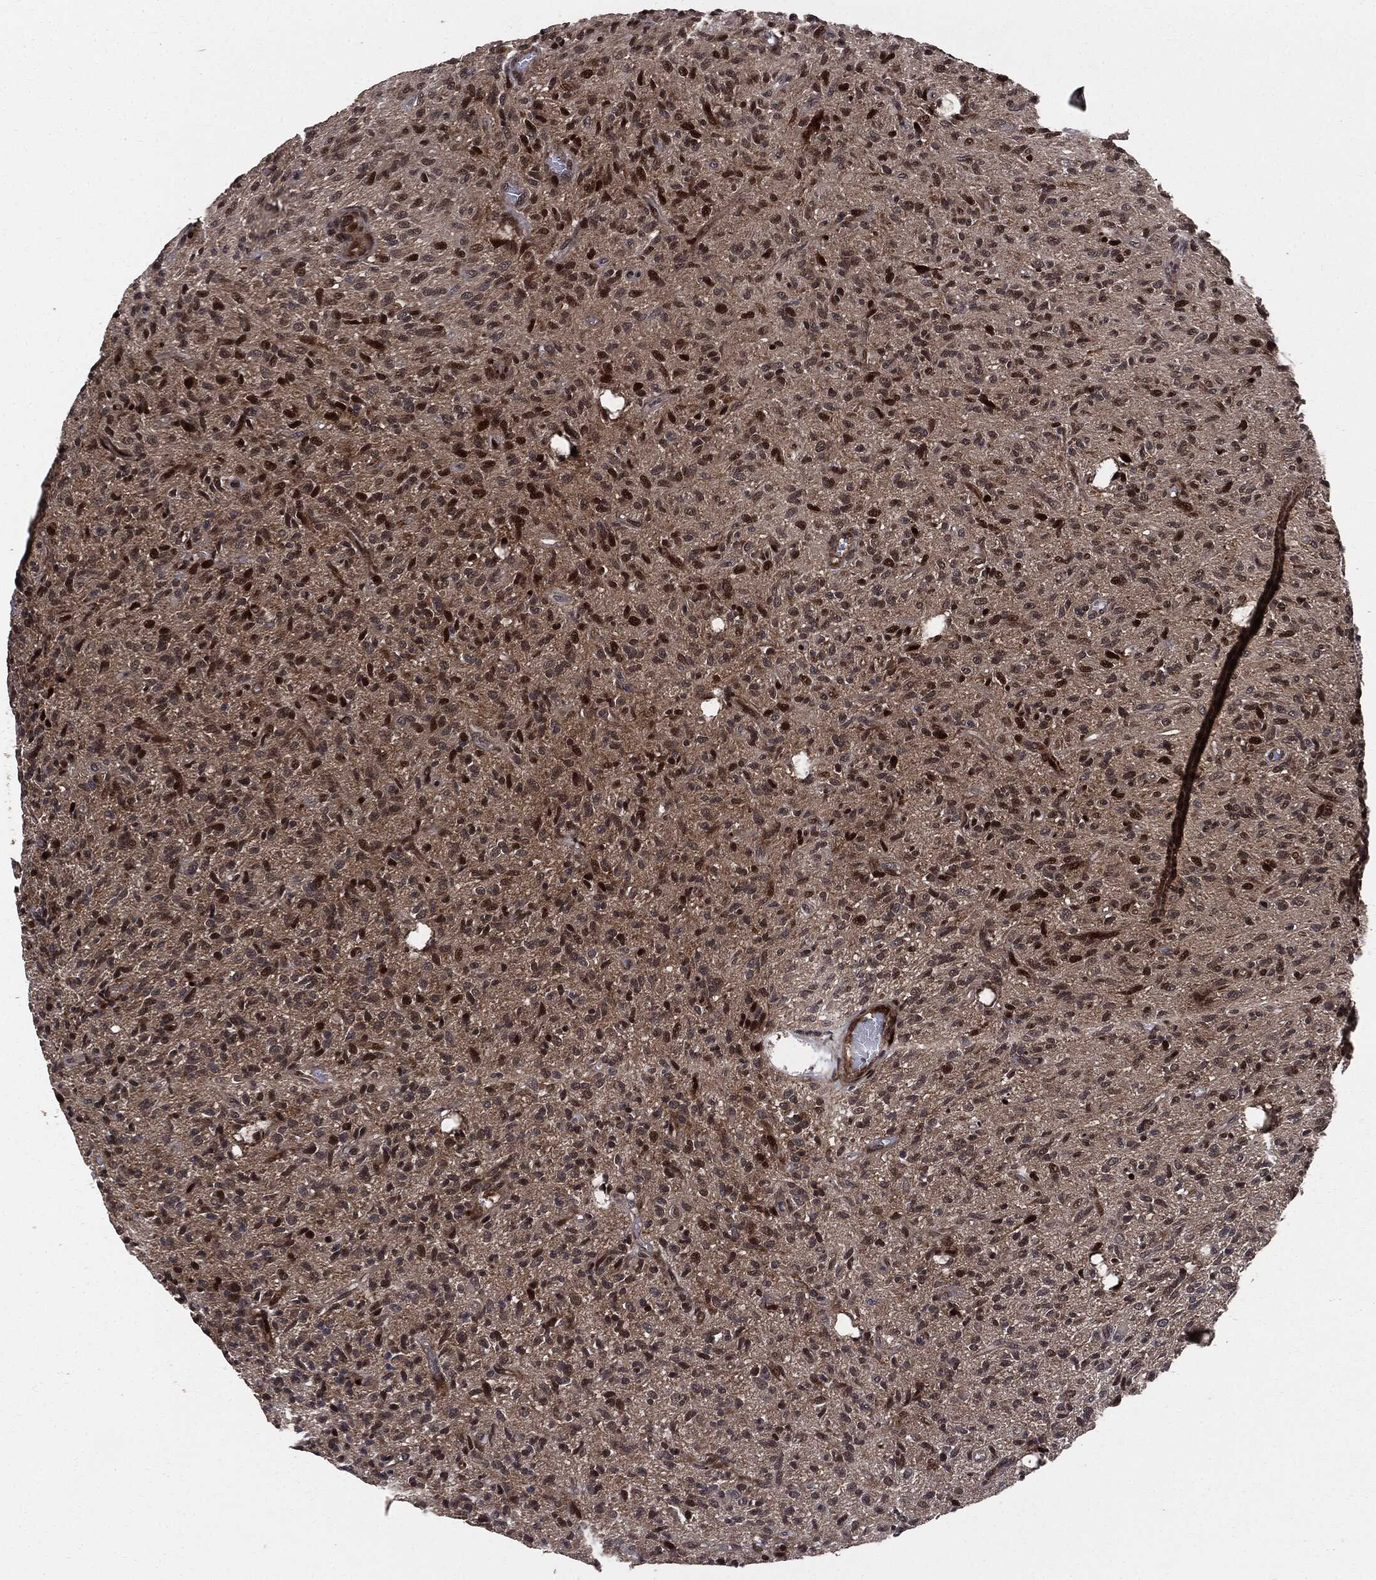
{"staining": {"intensity": "strong", "quantity": "<25%", "location": "cytoplasmic/membranous,nuclear"}, "tissue": "glioma", "cell_type": "Tumor cells", "image_type": "cancer", "snomed": [{"axis": "morphology", "description": "Glioma, malignant, High grade"}, {"axis": "topography", "description": "Brain"}], "caption": "Protein expression analysis of malignant glioma (high-grade) displays strong cytoplasmic/membranous and nuclear expression in approximately <25% of tumor cells. (IHC, brightfield microscopy, high magnification).", "gene": "SMAD4", "patient": {"sex": "male", "age": 64}}